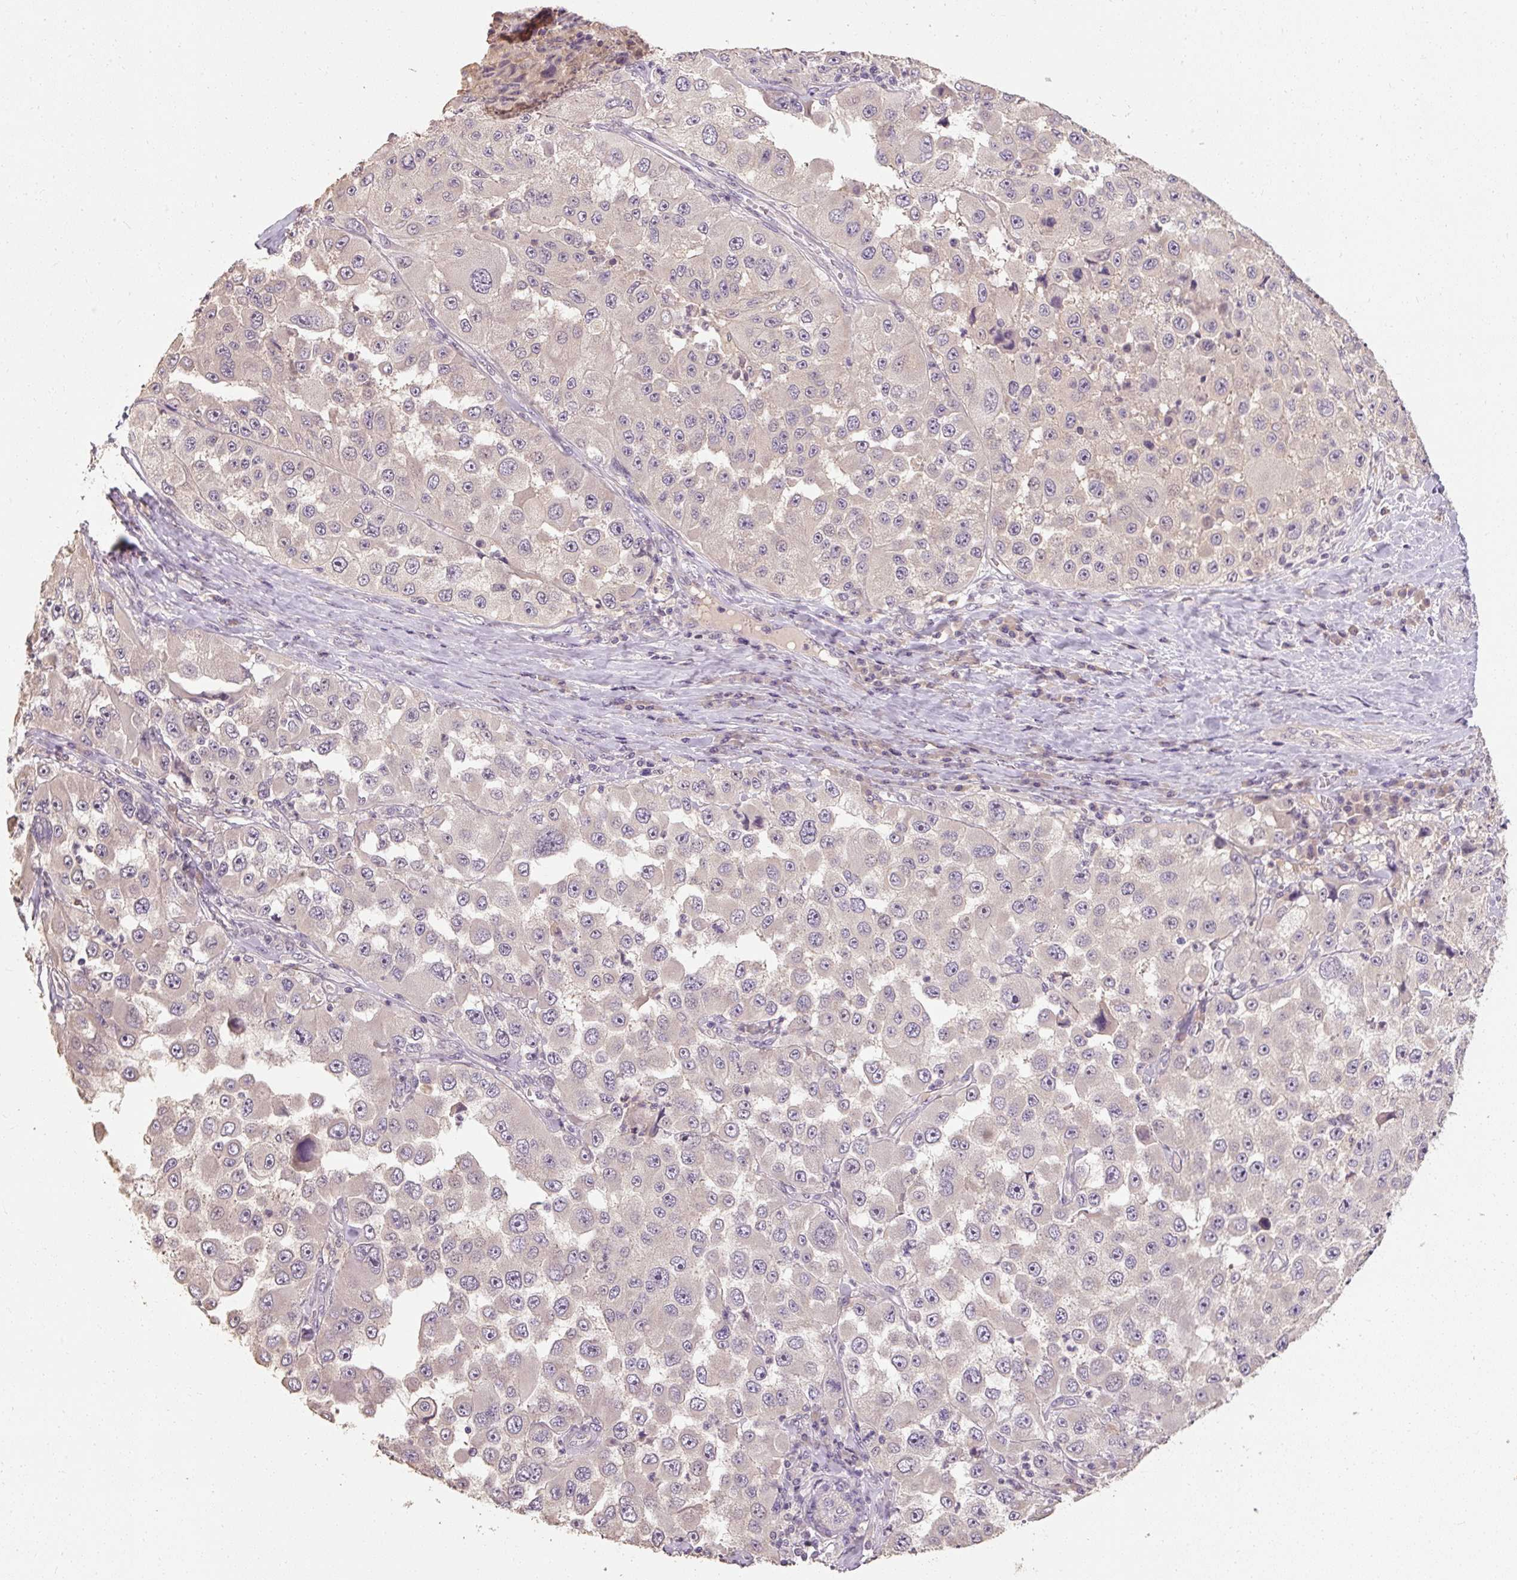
{"staining": {"intensity": "negative", "quantity": "none", "location": "none"}, "tissue": "melanoma", "cell_type": "Tumor cells", "image_type": "cancer", "snomed": [{"axis": "morphology", "description": "Malignant melanoma, Metastatic site"}, {"axis": "topography", "description": "Lymph node"}], "caption": "Malignant melanoma (metastatic site) was stained to show a protein in brown. There is no significant expression in tumor cells. (Immunohistochemistry, brightfield microscopy, high magnification).", "gene": "CFAP65", "patient": {"sex": "male", "age": 62}}